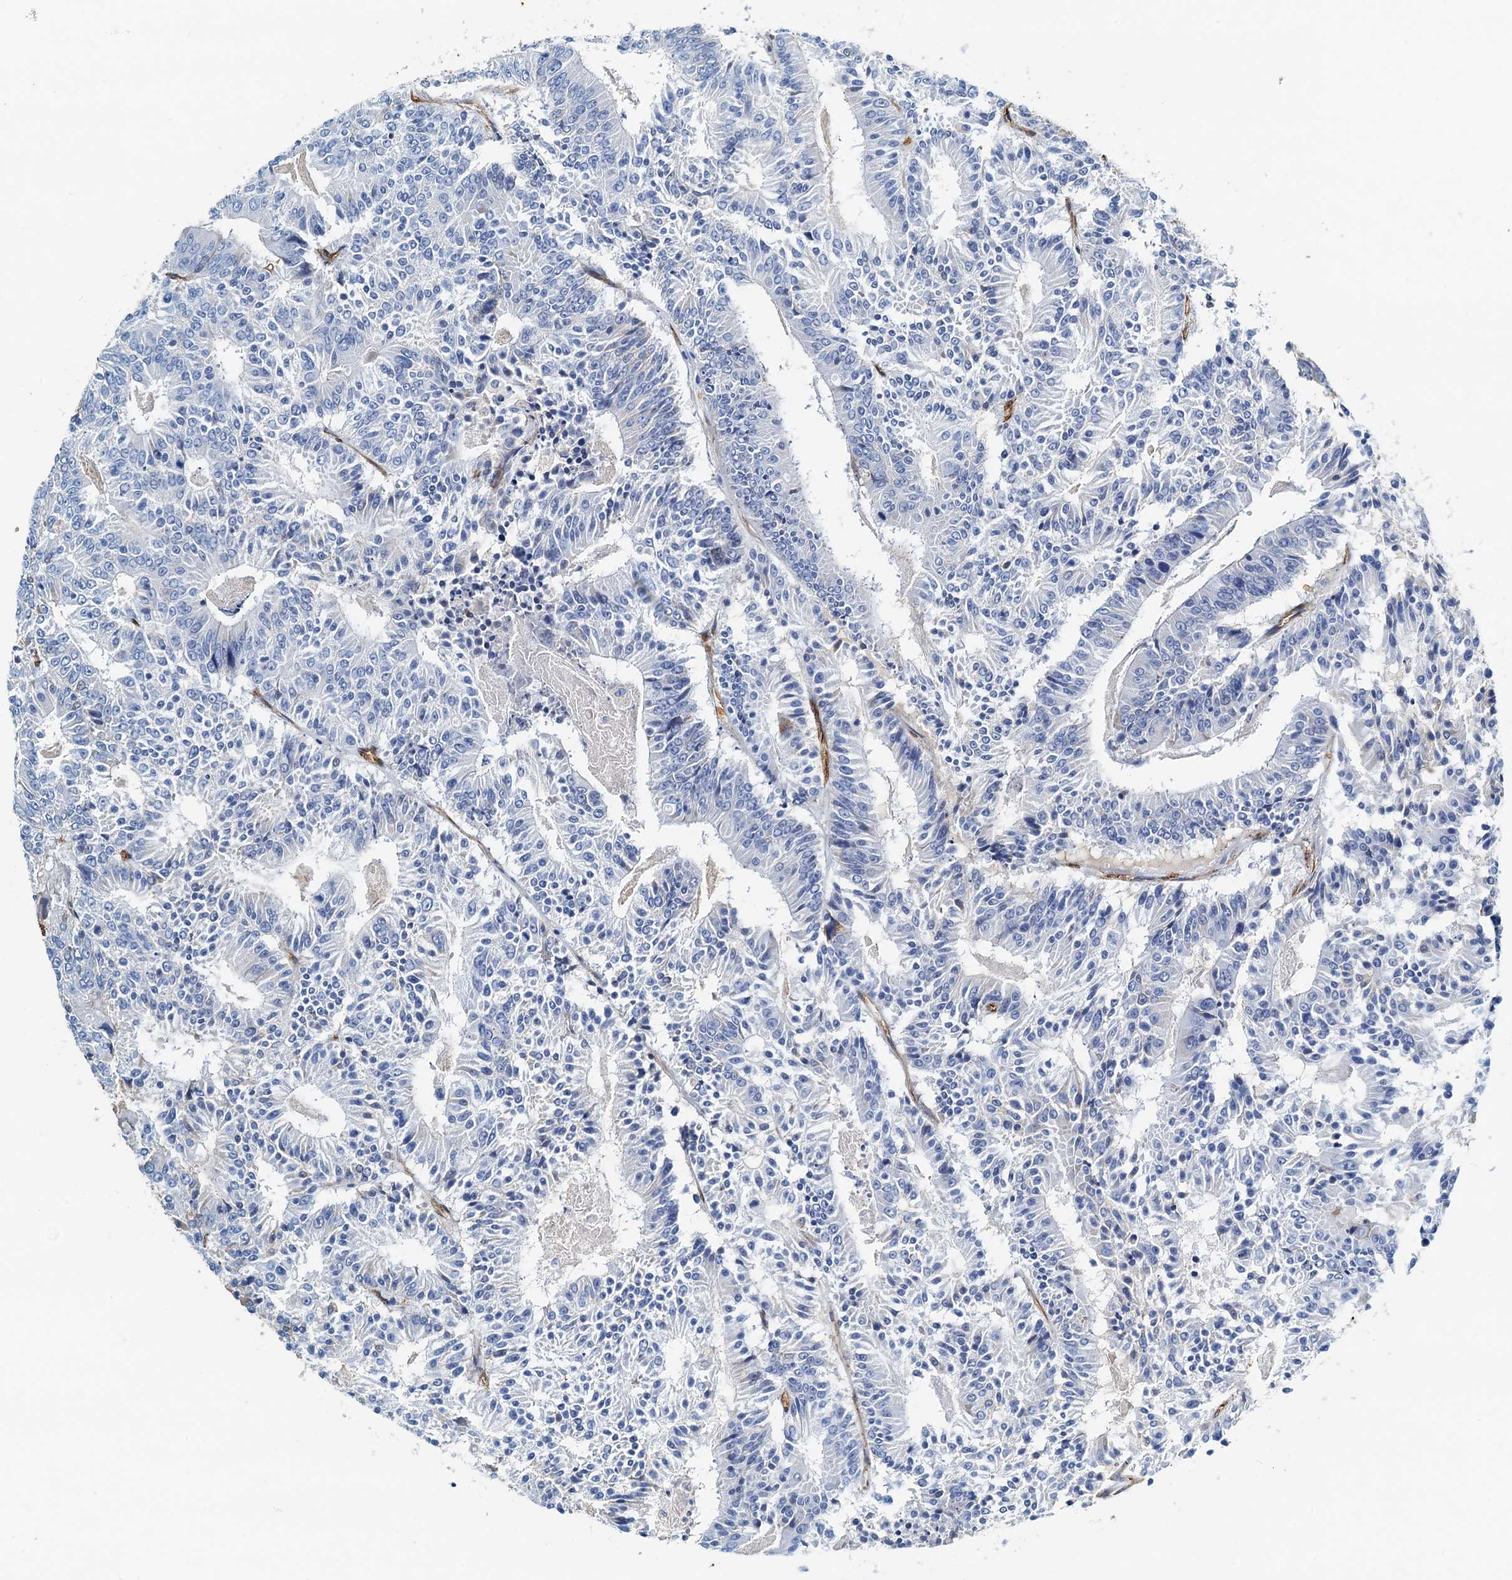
{"staining": {"intensity": "negative", "quantity": "none", "location": "none"}, "tissue": "colorectal cancer", "cell_type": "Tumor cells", "image_type": "cancer", "snomed": [{"axis": "morphology", "description": "Adenocarcinoma, NOS"}, {"axis": "topography", "description": "Colon"}], "caption": "Immunohistochemistry (IHC) of human colorectal adenocarcinoma shows no positivity in tumor cells. The staining is performed using DAB (3,3'-diaminobenzidine) brown chromogen with nuclei counter-stained in using hematoxylin.", "gene": "DGKG", "patient": {"sex": "male", "age": 83}}